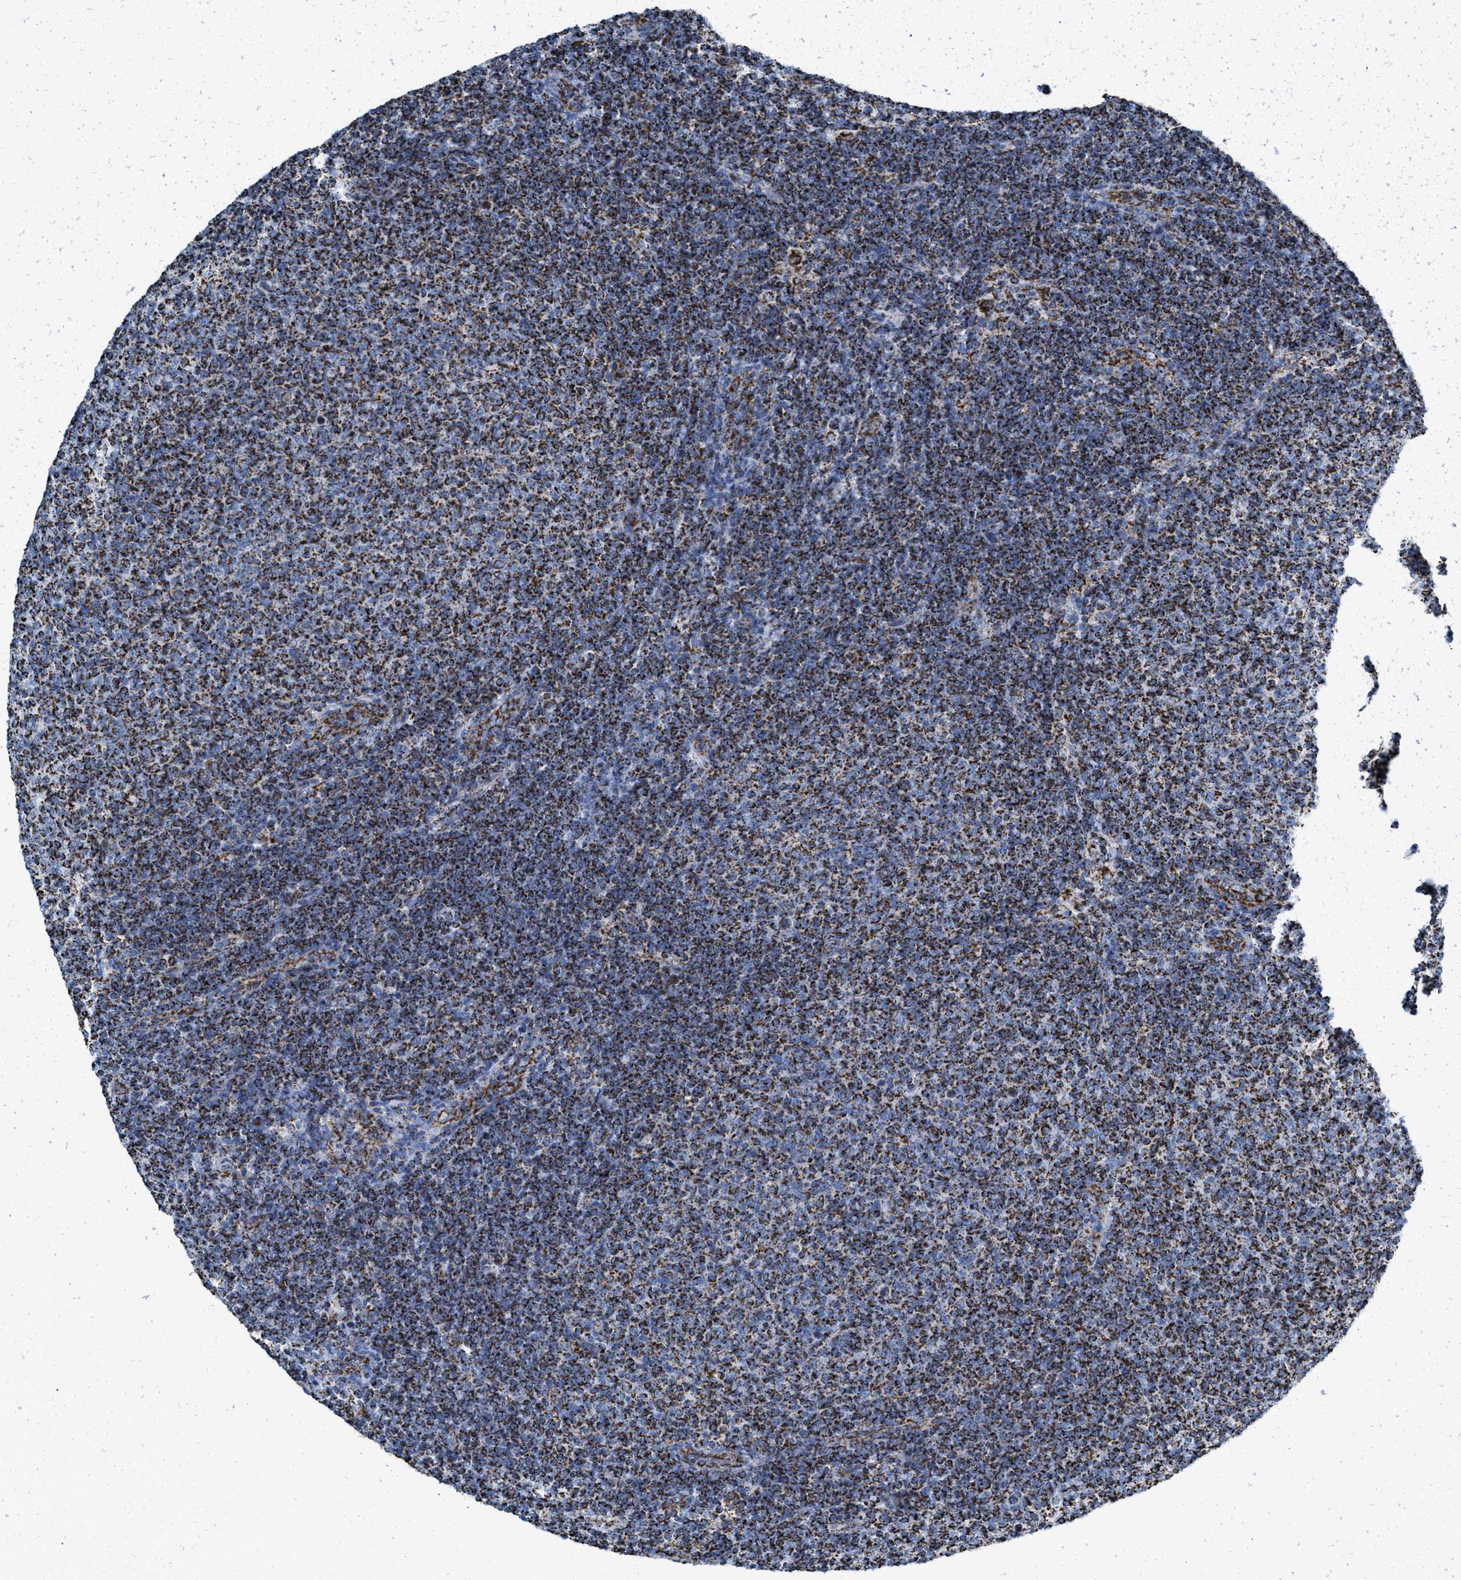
{"staining": {"intensity": "moderate", "quantity": ">75%", "location": "cytoplasmic/membranous"}, "tissue": "lymphoma", "cell_type": "Tumor cells", "image_type": "cancer", "snomed": [{"axis": "morphology", "description": "Malignant lymphoma, non-Hodgkin's type, Low grade"}, {"axis": "topography", "description": "Lymph node"}], "caption": "Immunohistochemical staining of lymphoma demonstrates medium levels of moderate cytoplasmic/membranous protein positivity in about >75% of tumor cells.", "gene": "ECHS1", "patient": {"sex": "male", "age": 66}}